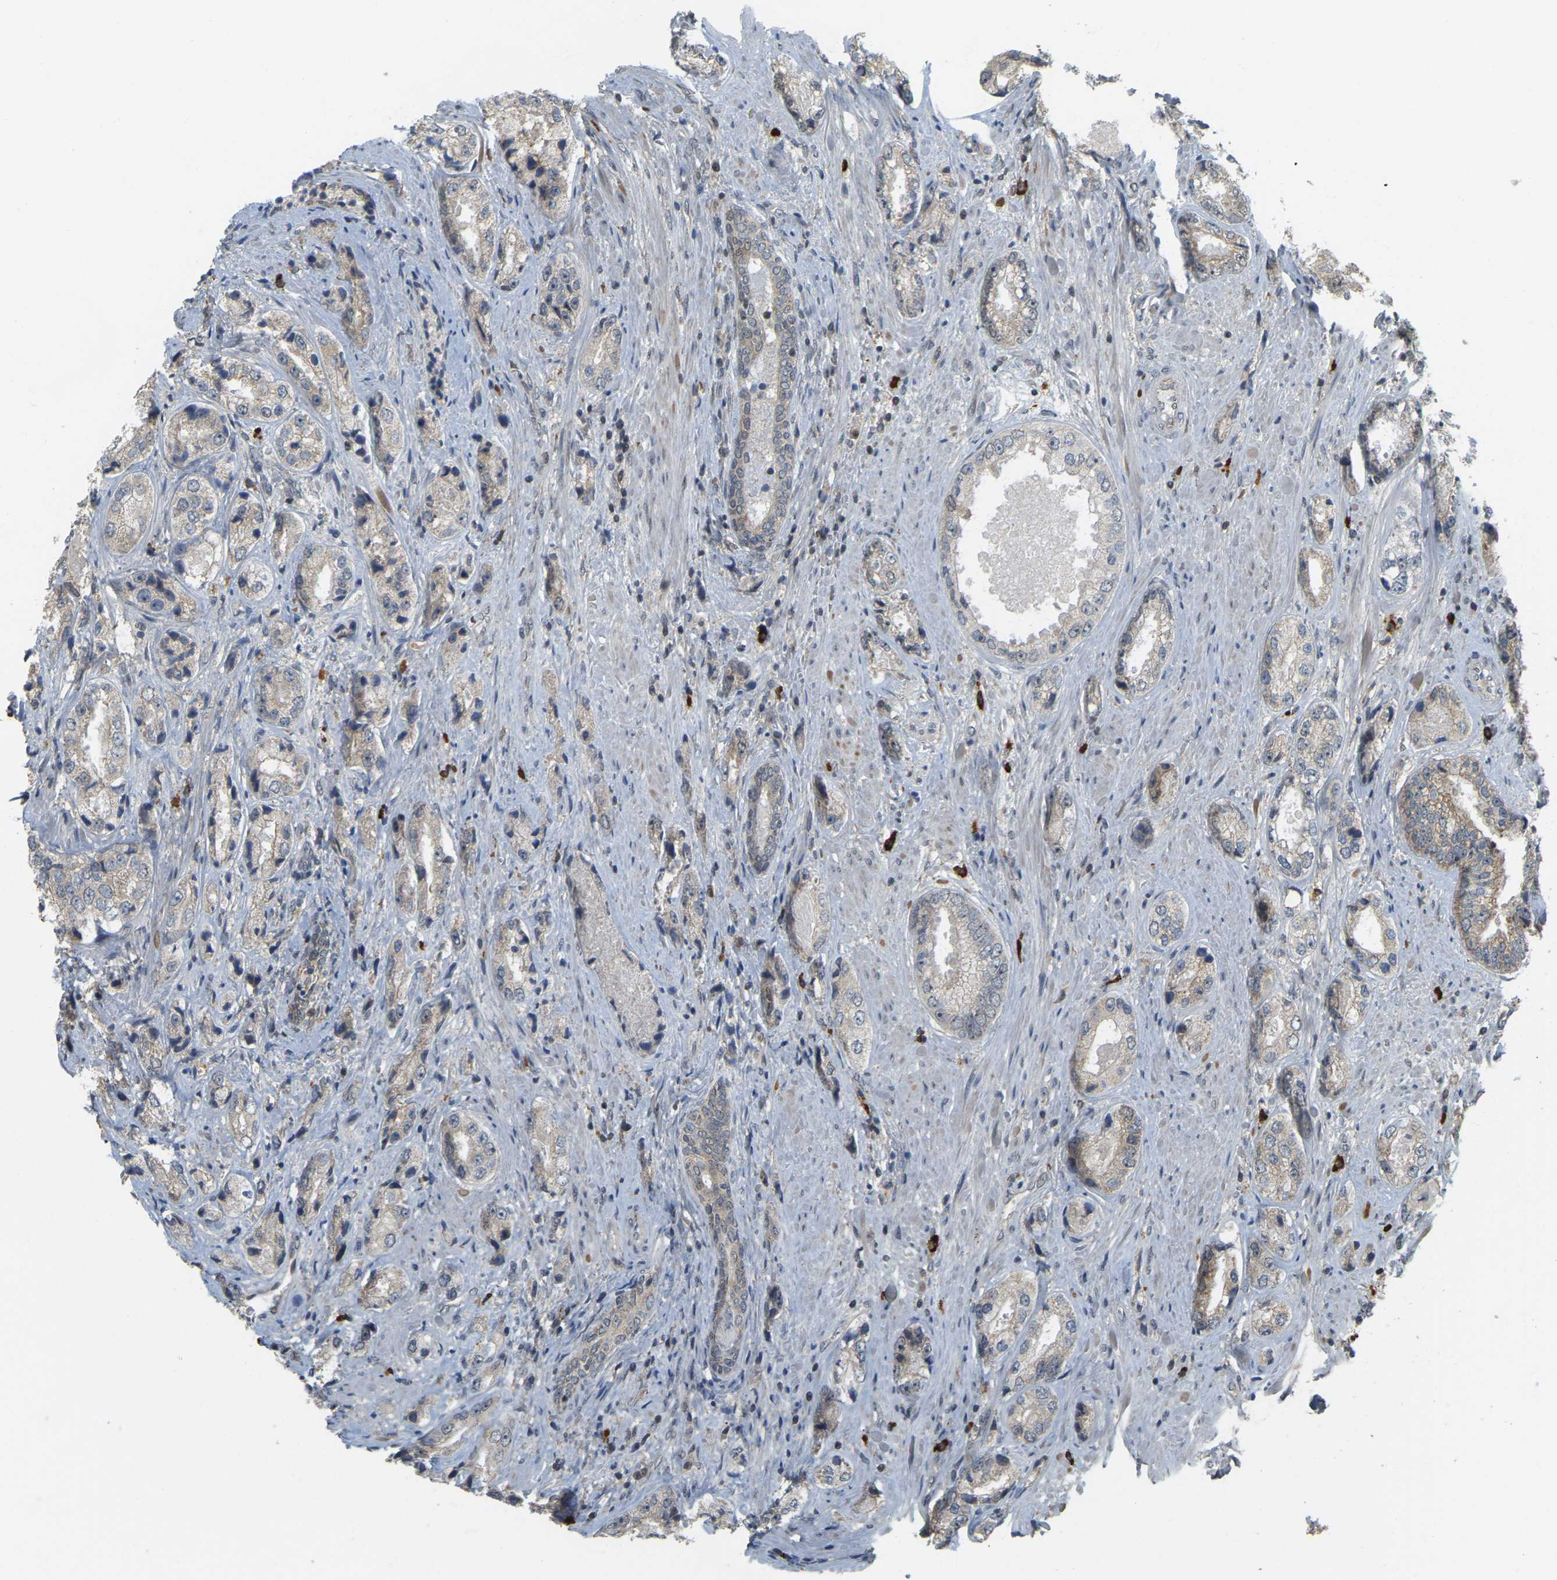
{"staining": {"intensity": "weak", "quantity": ">75%", "location": "cytoplasmic/membranous"}, "tissue": "prostate cancer", "cell_type": "Tumor cells", "image_type": "cancer", "snomed": [{"axis": "morphology", "description": "Adenocarcinoma, High grade"}, {"axis": "topography", "description": "Prostate"}], "caption": "Protein staining by immunohistochemistry shows weak cytoplasmic/membranous staining in about >75% of tumor cells in high-grade adenocarcinoma (prostate).", "gene": "BRF2", "patient": {"sex": "male", "age": 61}}